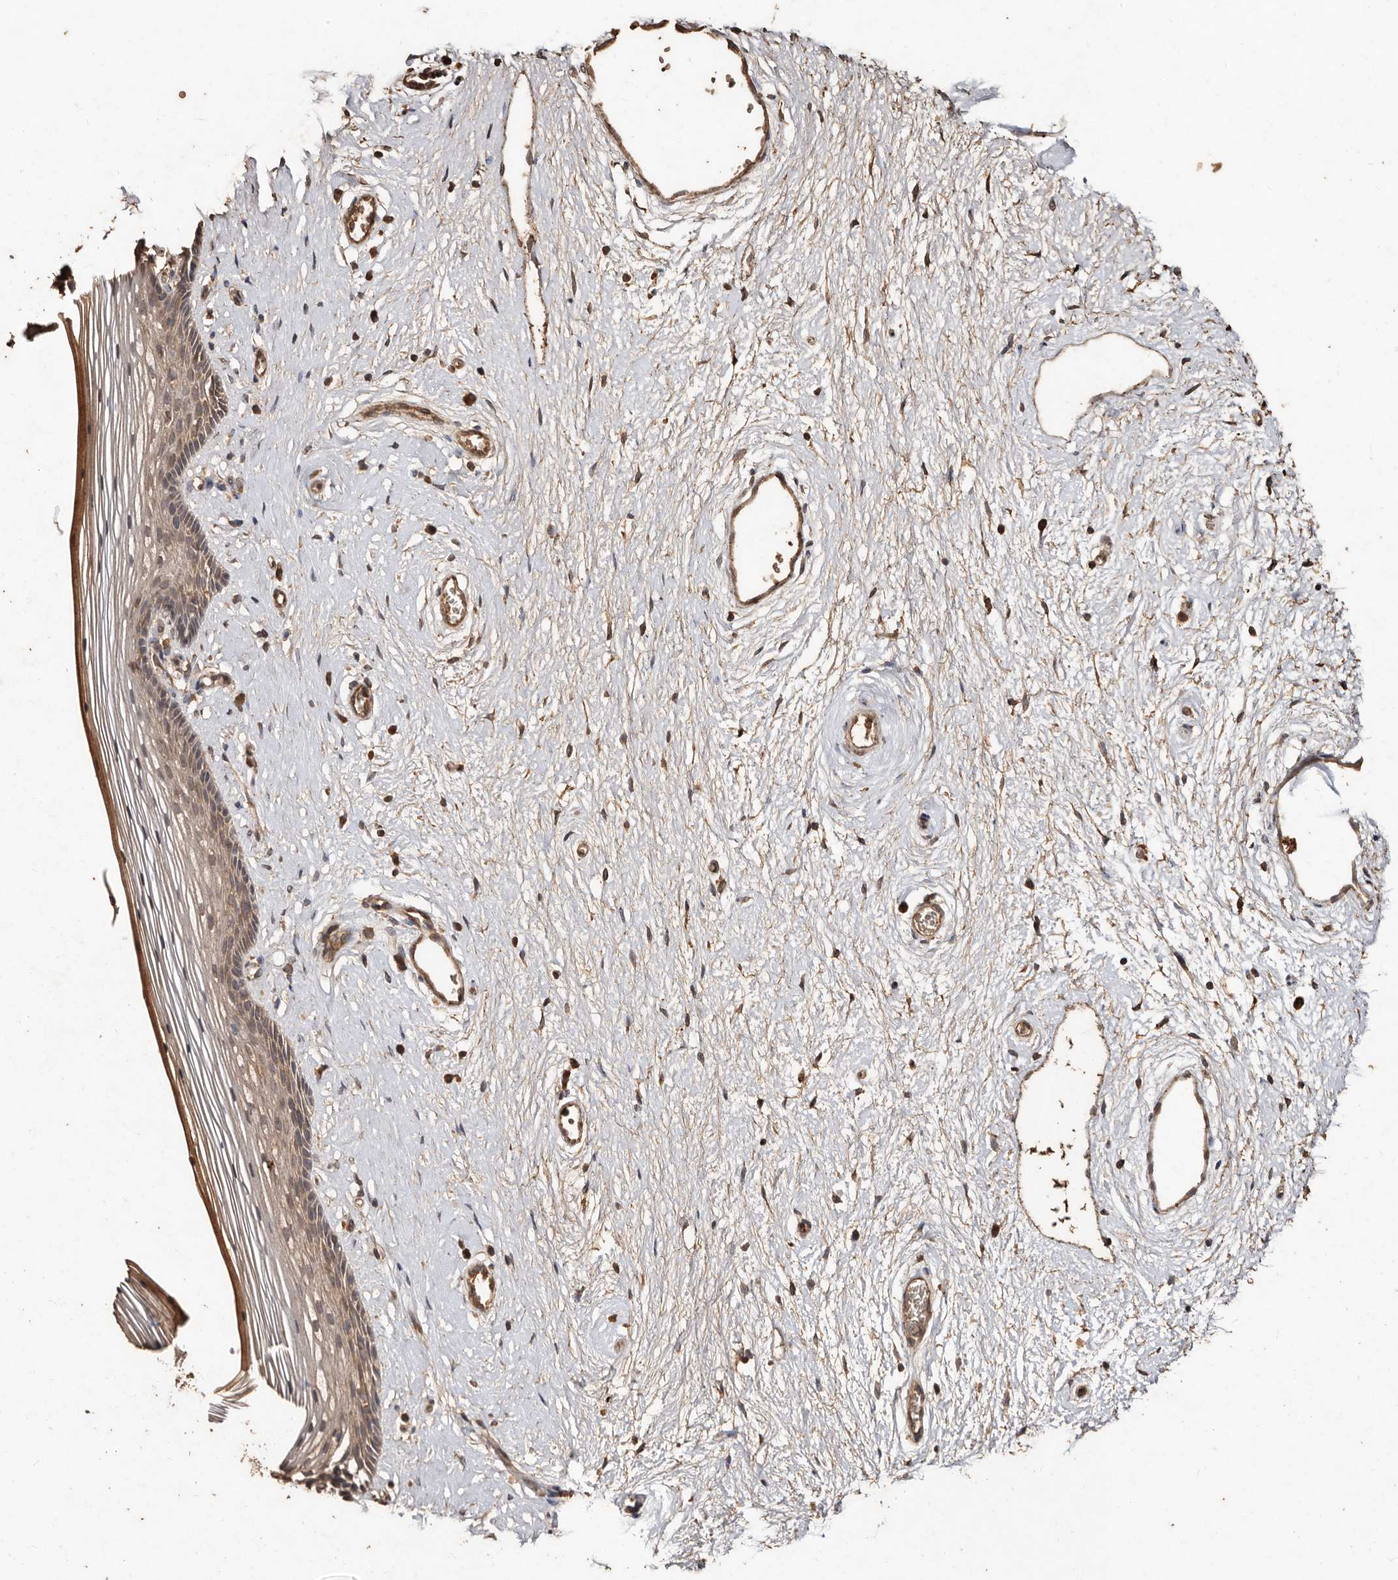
{"staining": {"intensity": "weak", "quantity": "25%-75%", "location": "cytoplasmic/membranous"}, "tissue": "vagina", "cell_type": "Squamous epithelial cells", "image_type": "normal", "snomed": [{"axis": "morphology", "description": "Normal tissue, NOS"}, {"axis": "topography", "description": "Vagina"}], "caption": "Protein staining shows weak cytoplasmic/membranous positivity in about 25%-75% of squamous epithelial cells in benign vagina. The staining was performed using DAB to visualize the protein expression in brown, while the nuclei were stained in blue with hematoxylin (Magnification: 20x).", "gene": "FARS2", "patient": {"sex": "female", "age": 46}}